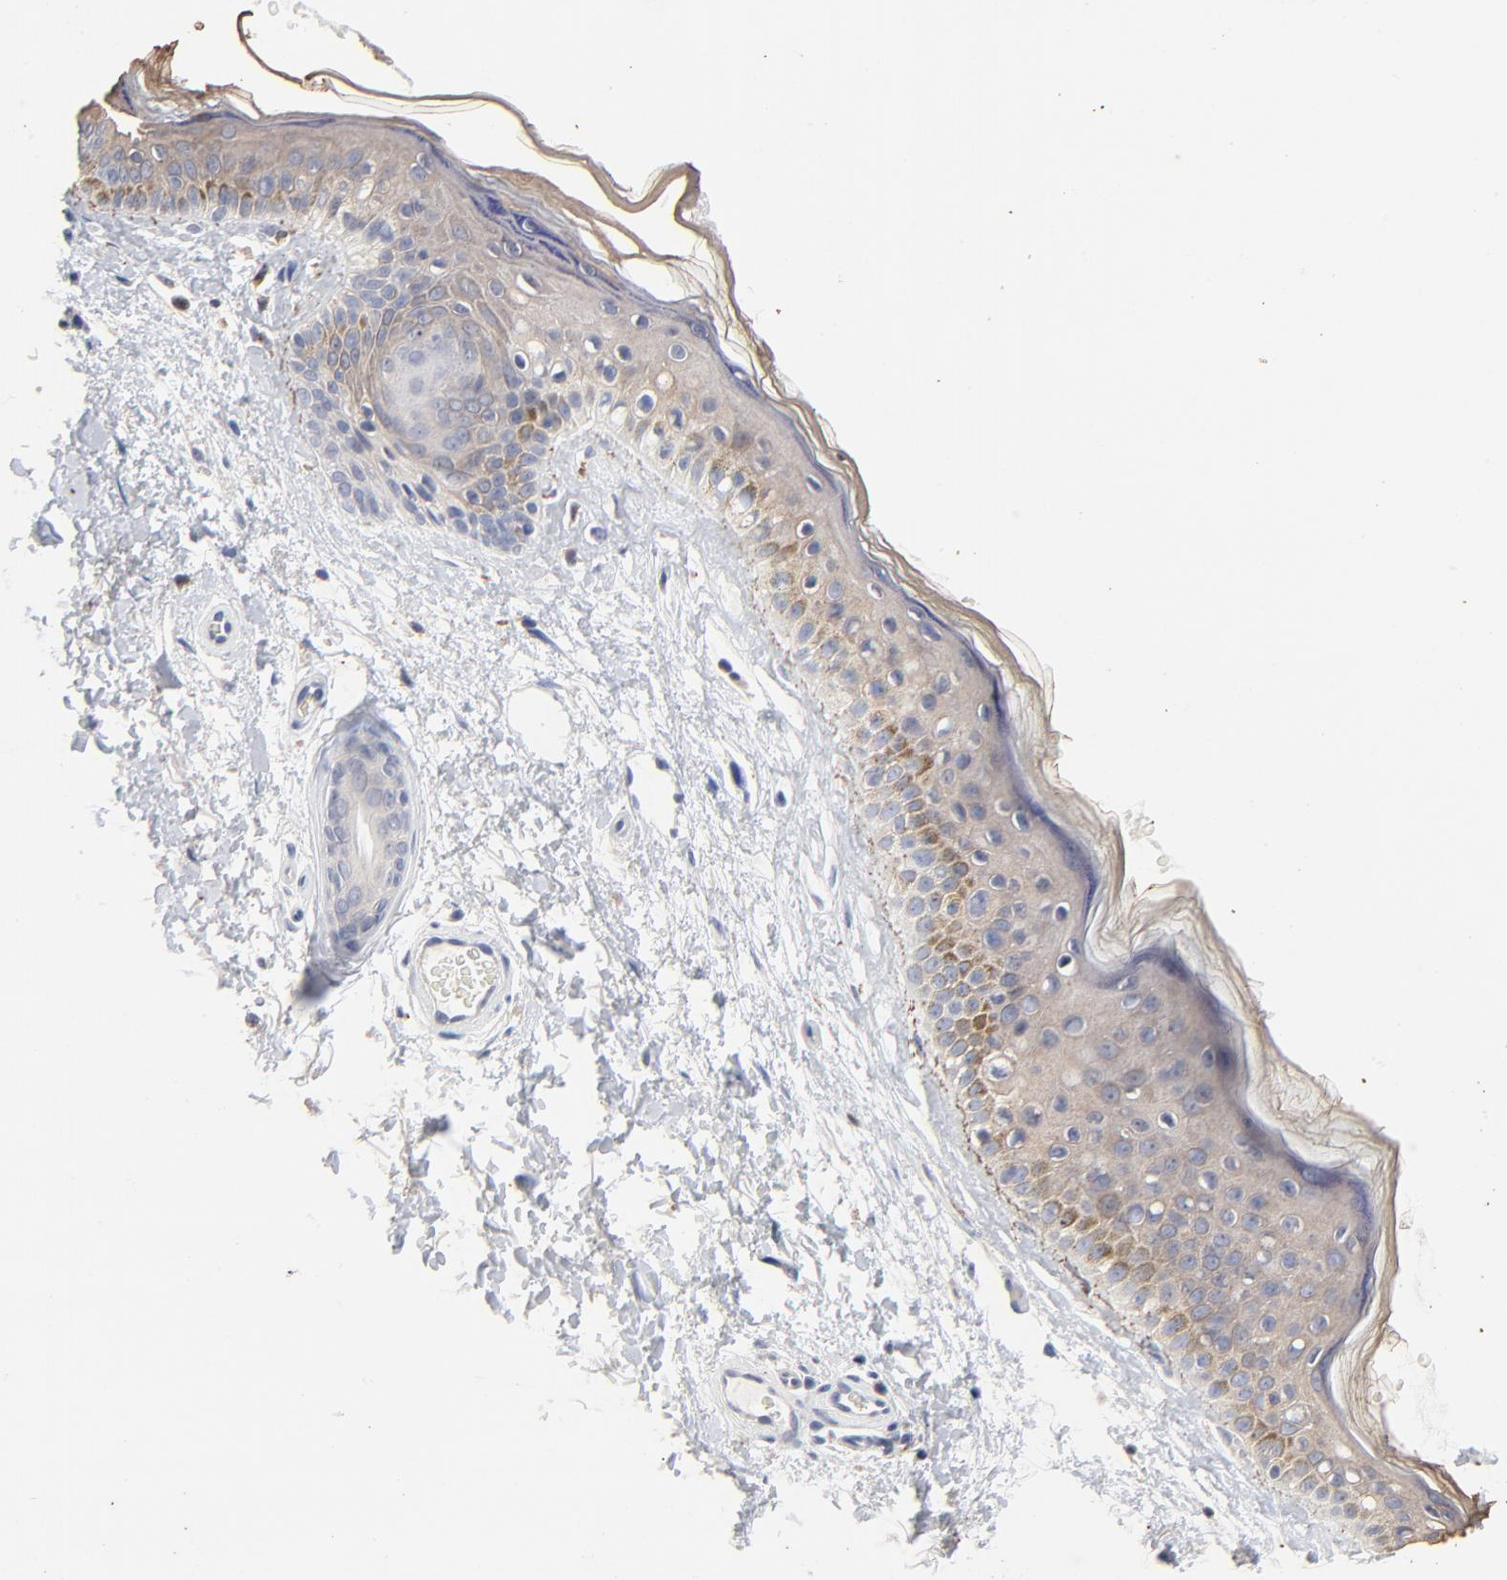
{"staining": {"intensity": "negative", "quantity": "none", "location": "none"}, "tissue": "skin", "cell_type": "Fibroblasts", "image_type": "normal", "snomed": [{"axis": "morphology", "description": "Normal tissue, NOS"}, {"axis": "topography", "description": "Skin"}], "caption": "This is a photomicrograph of immunohistochemistry (IHC) staining of benign skin, which shows no staining in fibroblasts.", "gene": "AADAC", "patient": {"sex": "male", "age": 63}}